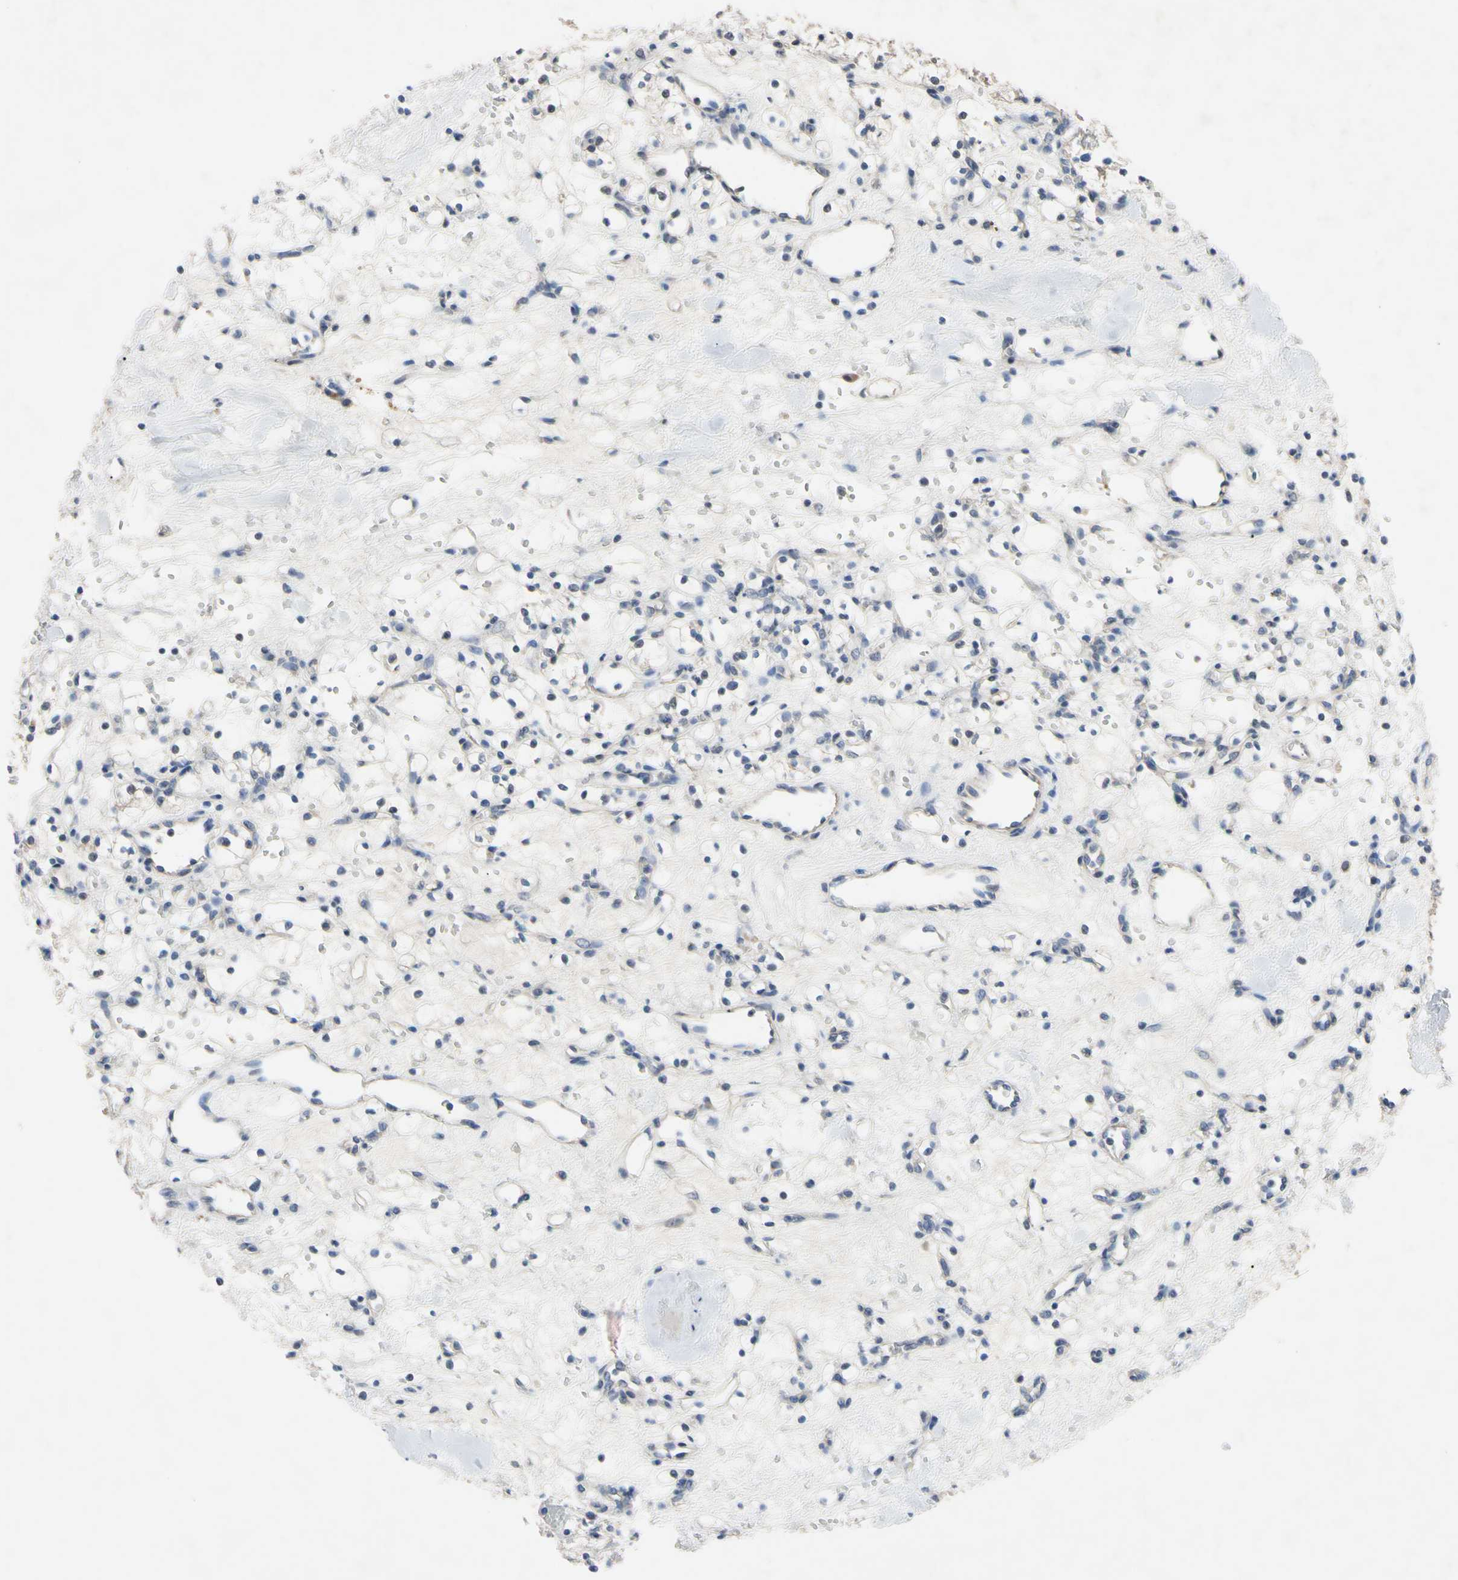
{"staining": {"intensity": "negative", "quantity": "none", "location": "none"}, "tissue": "renal cancer", "cell_type": "Tumor cells", "image_type": "cancer", "snomed": [{"axis": "morphology", "description": "Adenocarcinoma, NOS"}, {"axis": "topography", "description": "Kidney"}], "caption": "This image is of renal cancer stained with immunohistochemistry (IHC) to label a protein in brown with the nuclei are counter-stained blue. There is no expression in tumor cells.", "gene": "PNKD", "patient": {"sex": "female", "age": 60}}